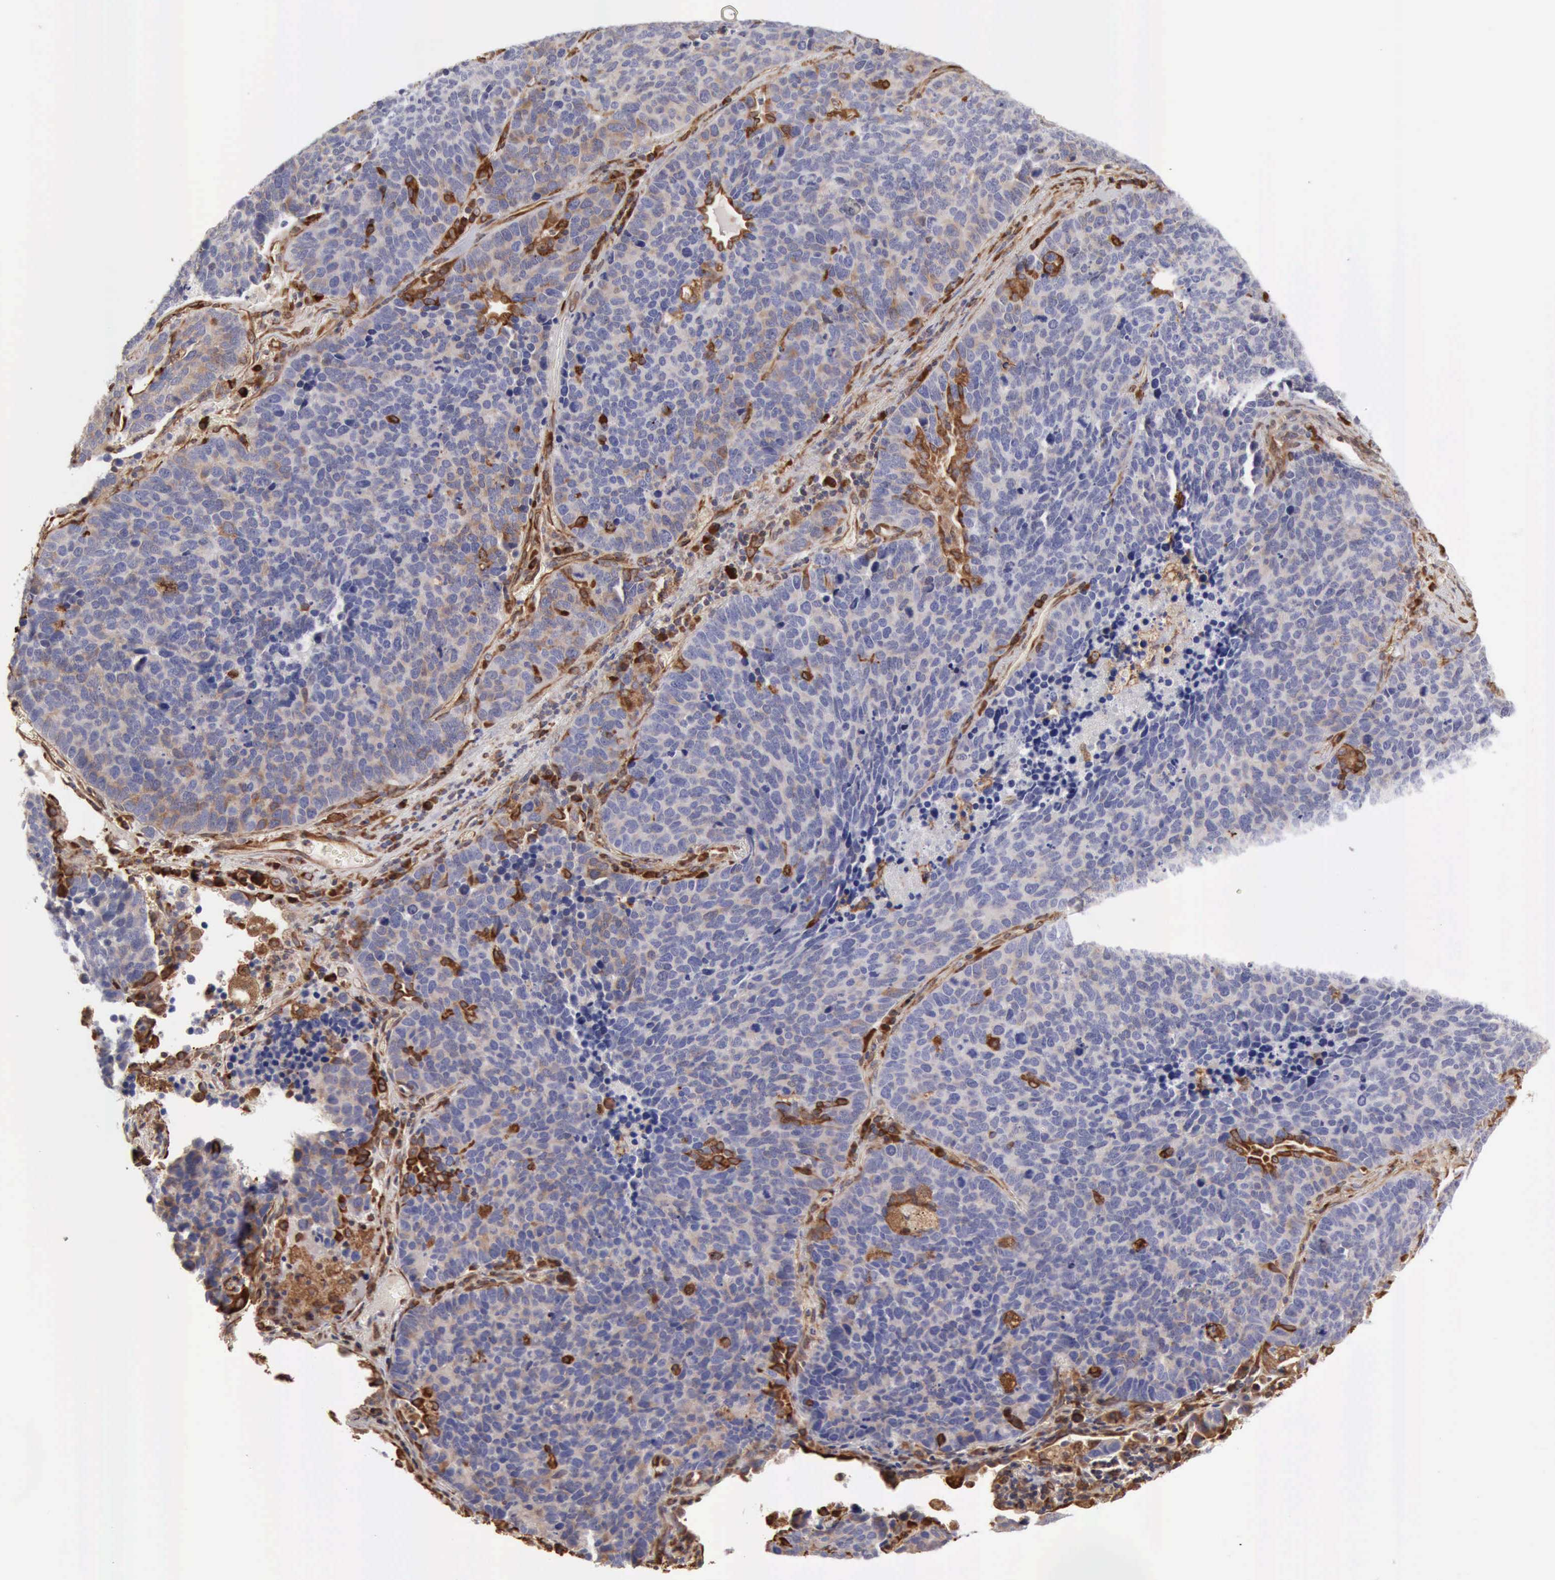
{"staining": {"intensity": "weak", "quantity": "<25%", "location": "cytoplasmic/membranous"}, "tissue": "lung cancer", "cell_type": "Tumor cells", "image_type": "cancer", "snomed": [{"axis": "morphology", "description": "Neoplasm, malignant, NOS"}, {"axis": "topography", "description": "Lung"}], "caption": "Tumor cells are negative for protein expression in human neoplasm (malignant) (lung).", "gene": "APOL2", "patient": {"sex": "female", "age": 75}}